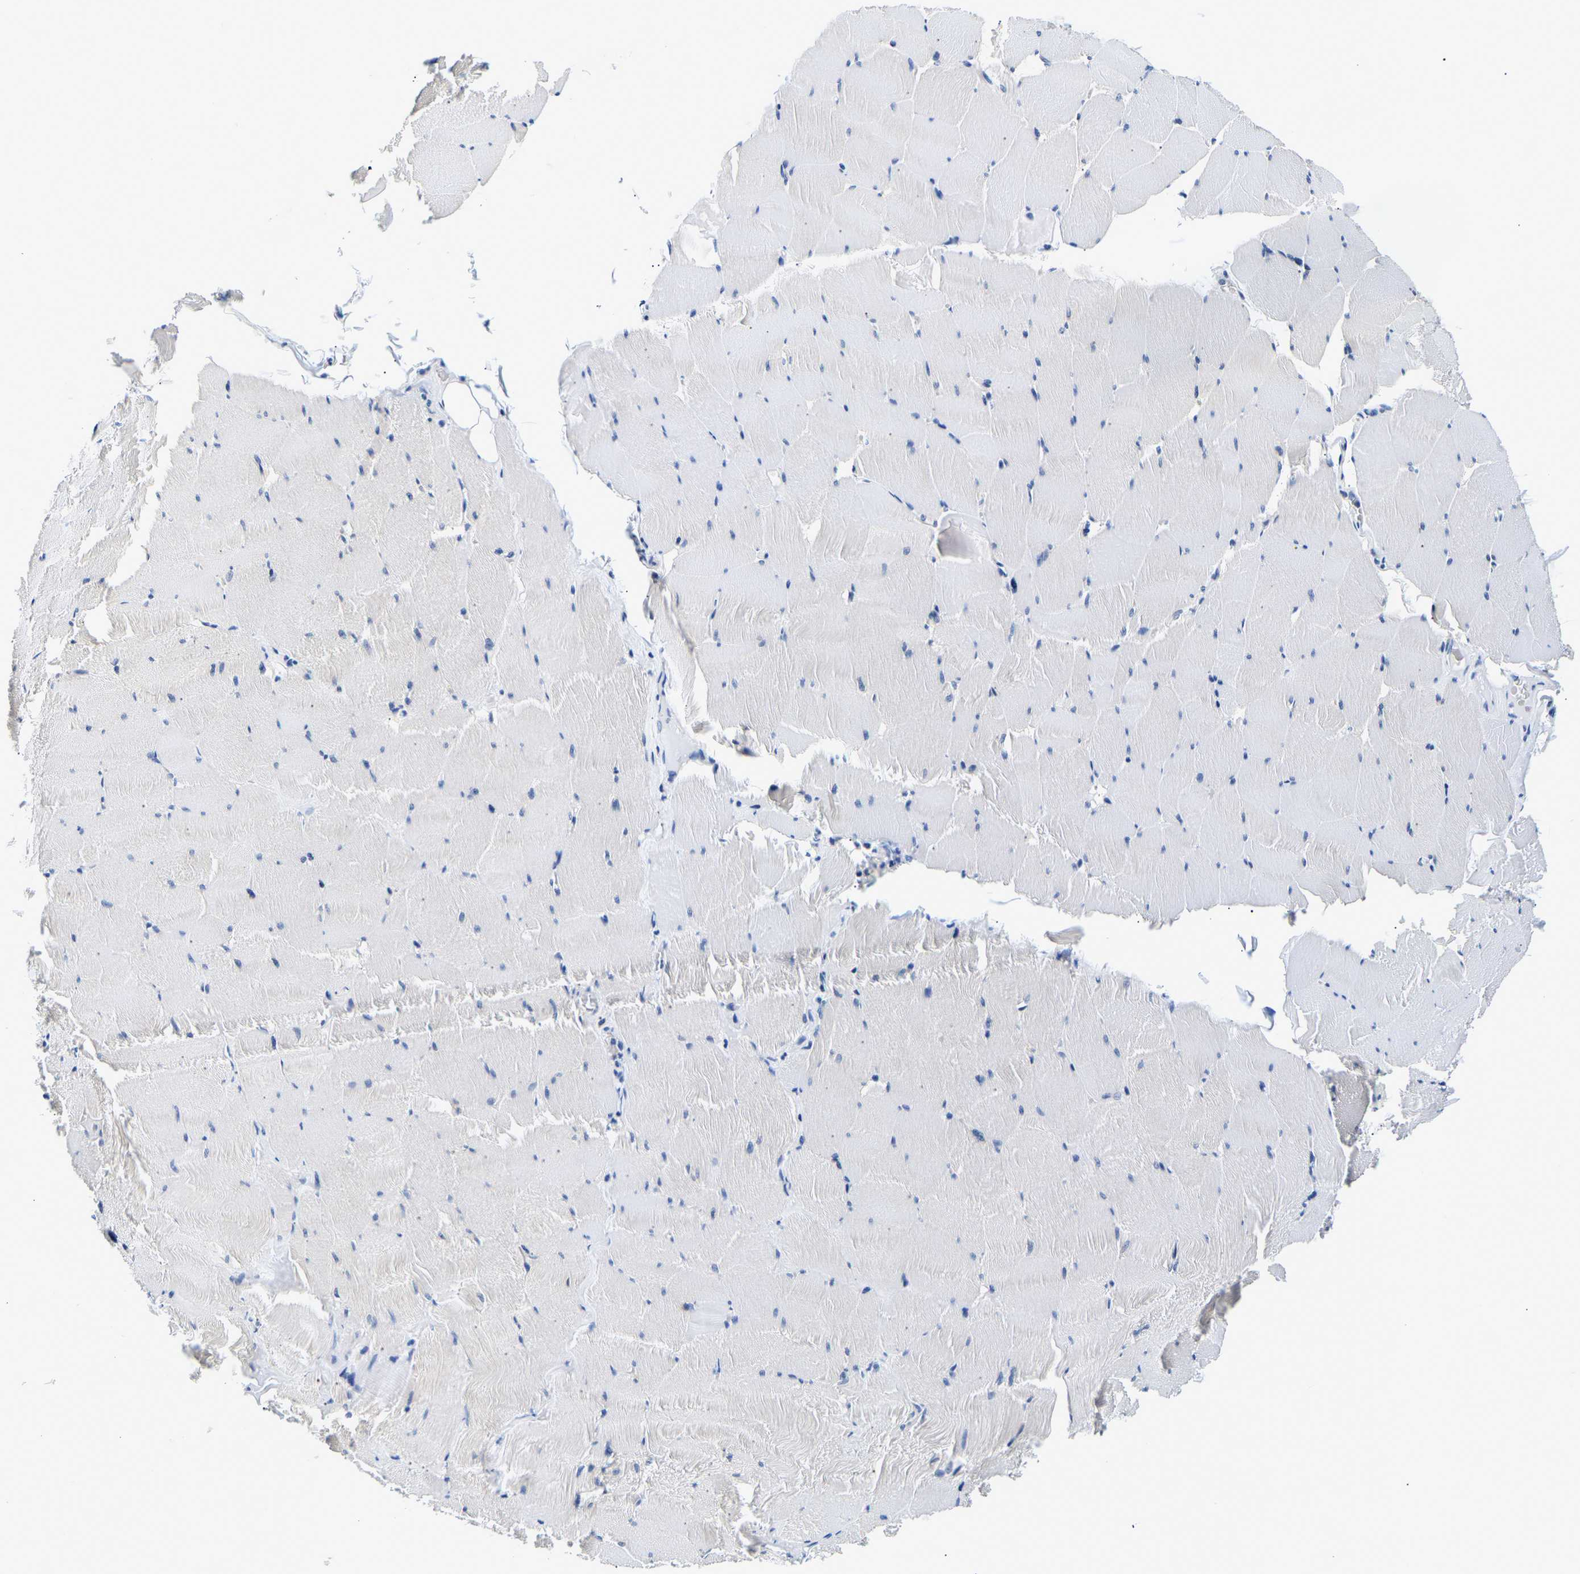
{"staining": {"intensity": "negative", "quantity": "none", "location": "none"}, "tissue": "skeletal muscle", "cell_type": "Myocytes", "image_type": "normal", "snomed": [{"axis": "morphology", "description": "Normal tissue, NOS"}, {"axis": "topography", "description": "Skeletal muscle"}], "caption": "Photomicrograph shows no protein staining in myocytes of unremarkable skeletal muscle. (DAB immunohistochemistry, high magnification).", "gene": "UCHL3", "patient": {"sex": "male", "age": 62}}